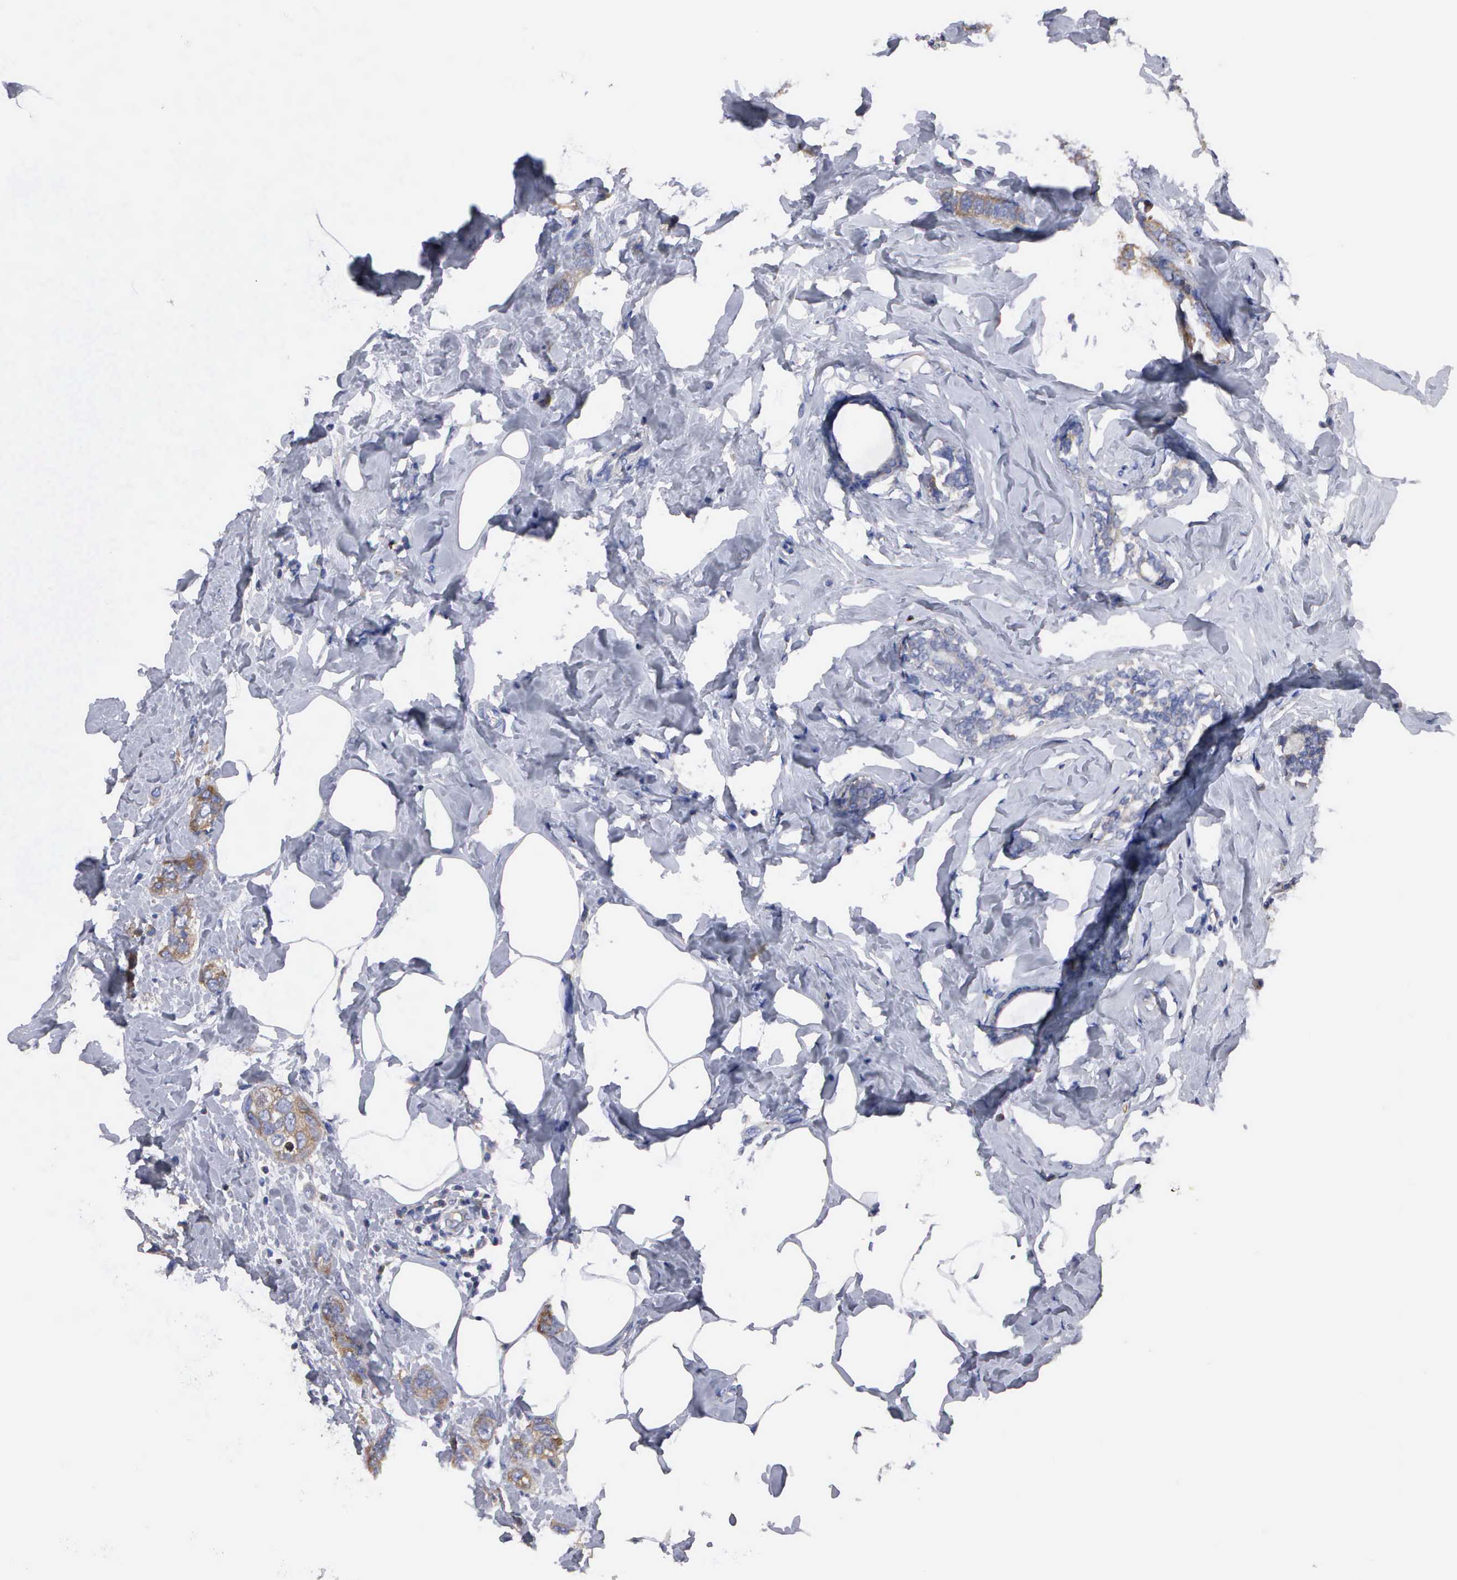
{"staining": {"intensity": "weak", "quantity": "25%-75%", "location": "cytoplasmic/membranous"}, "tissue": "breast cancer", "cell_type": "Tumor cells", "image_type": "cancer", "snomed": [{"axis": "morphology", "description": "Normal tissue, NOS"}, {"axis": "morphology", "description": "Duct carcinoma"}, {"axis": "topography", "description": "Breast"}], "caption": "A photomicrograph showing weak cytoplasmic/membranous staining in about 25%-75% of tumor cells in intraductal carcinoma (breast), as visualized by brown immunohistochemical staining.", "gene": "G6PD", "patient": {"sex": "female", "age": 50}}